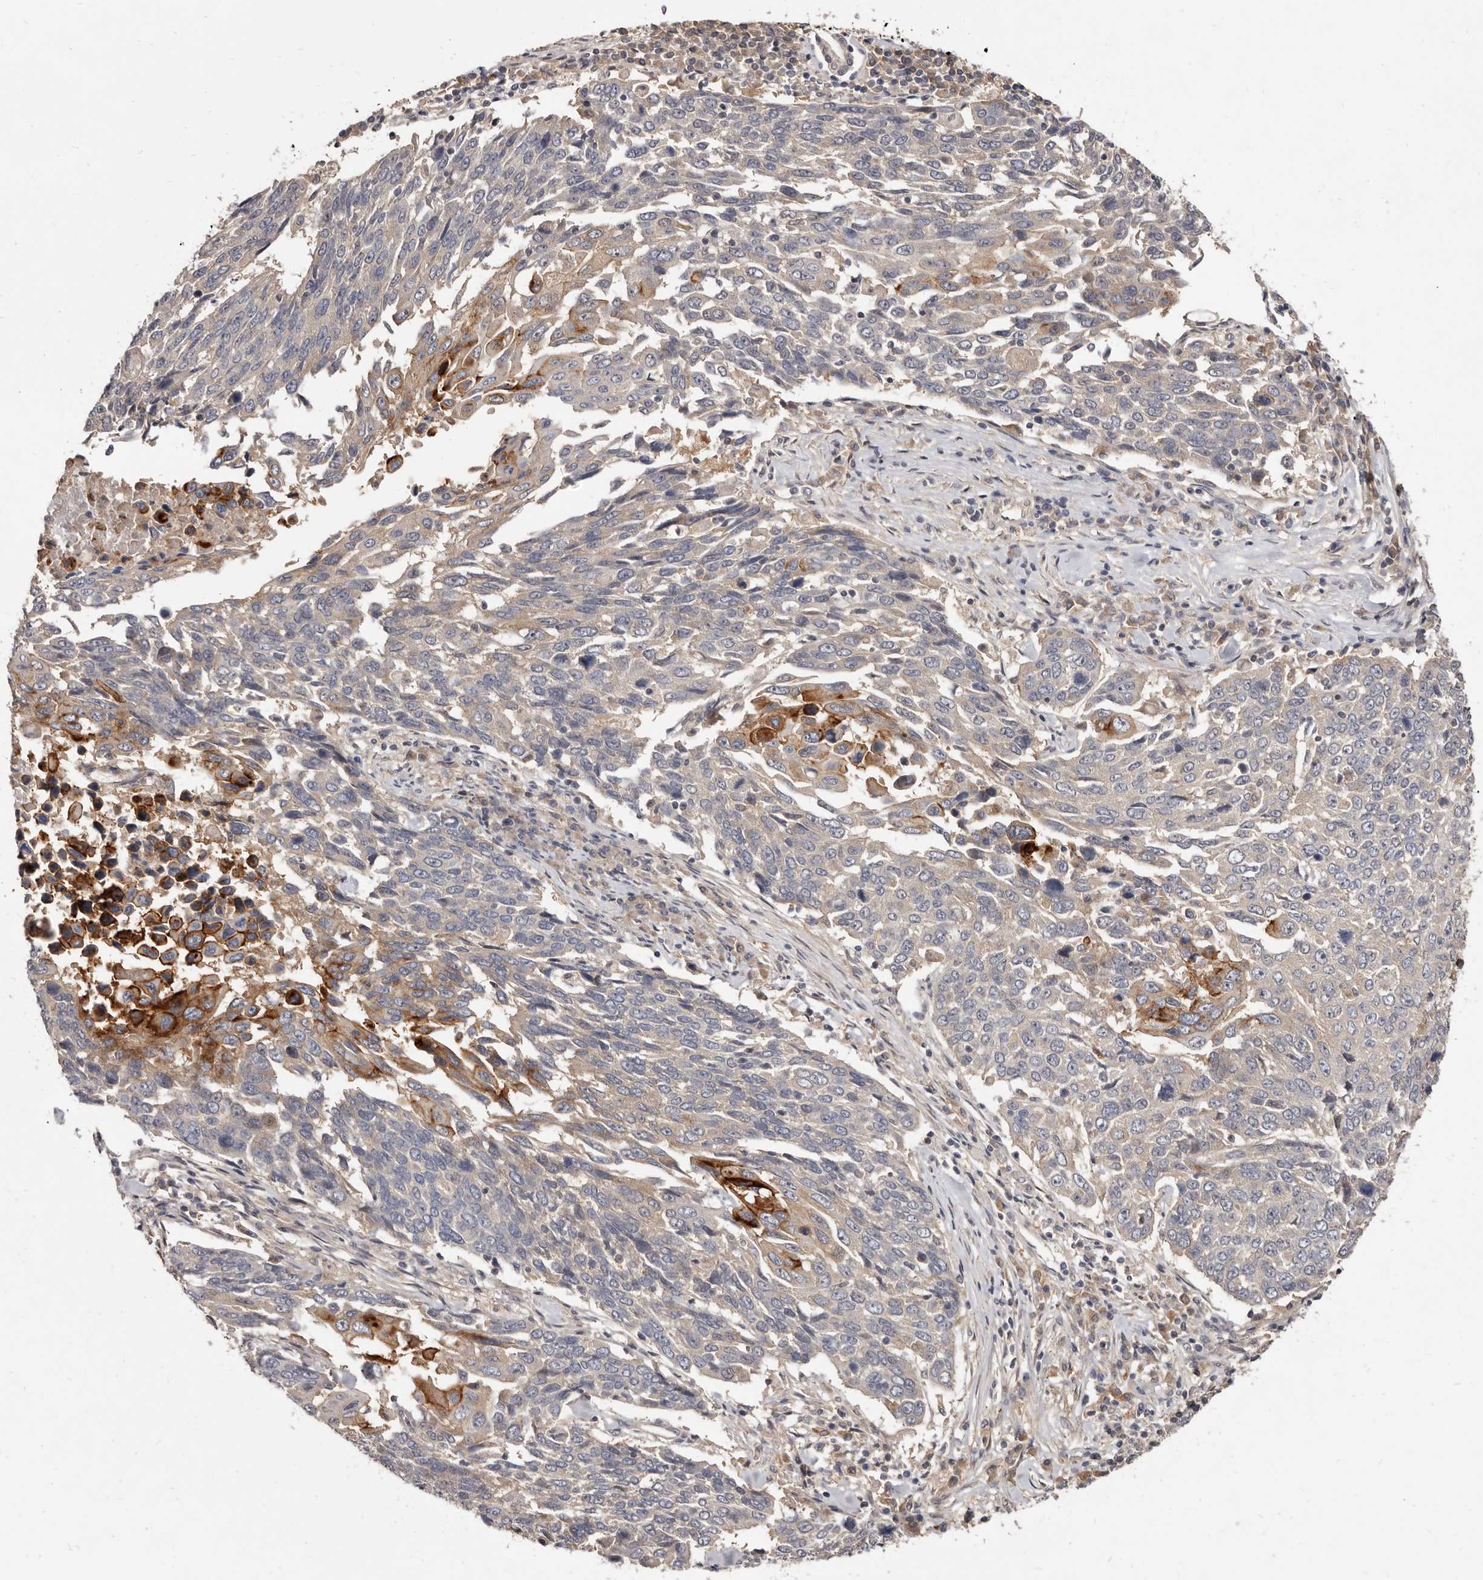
{"staining": {"intensity": "strong", "quantity": "<25%", "location": "cytoplasmic/membranous"}, "tissue": "lung cancer", "cell_type": "Tumor cells", "image_type": "cancer", "snomed": [{"axis": "morphology", "description": "Squamous cell carcinoma, NOS"}, {"axis": "topography", "description": "Lung"}], "caption": "A micrograph of squamous cell carcinoma (lung) stained for a protein demonstrates strong cytoplasmic/membranous brown staining in tumor cells.", "gene": "INAVA", "patient": {"sex": "male", "age": 66}}